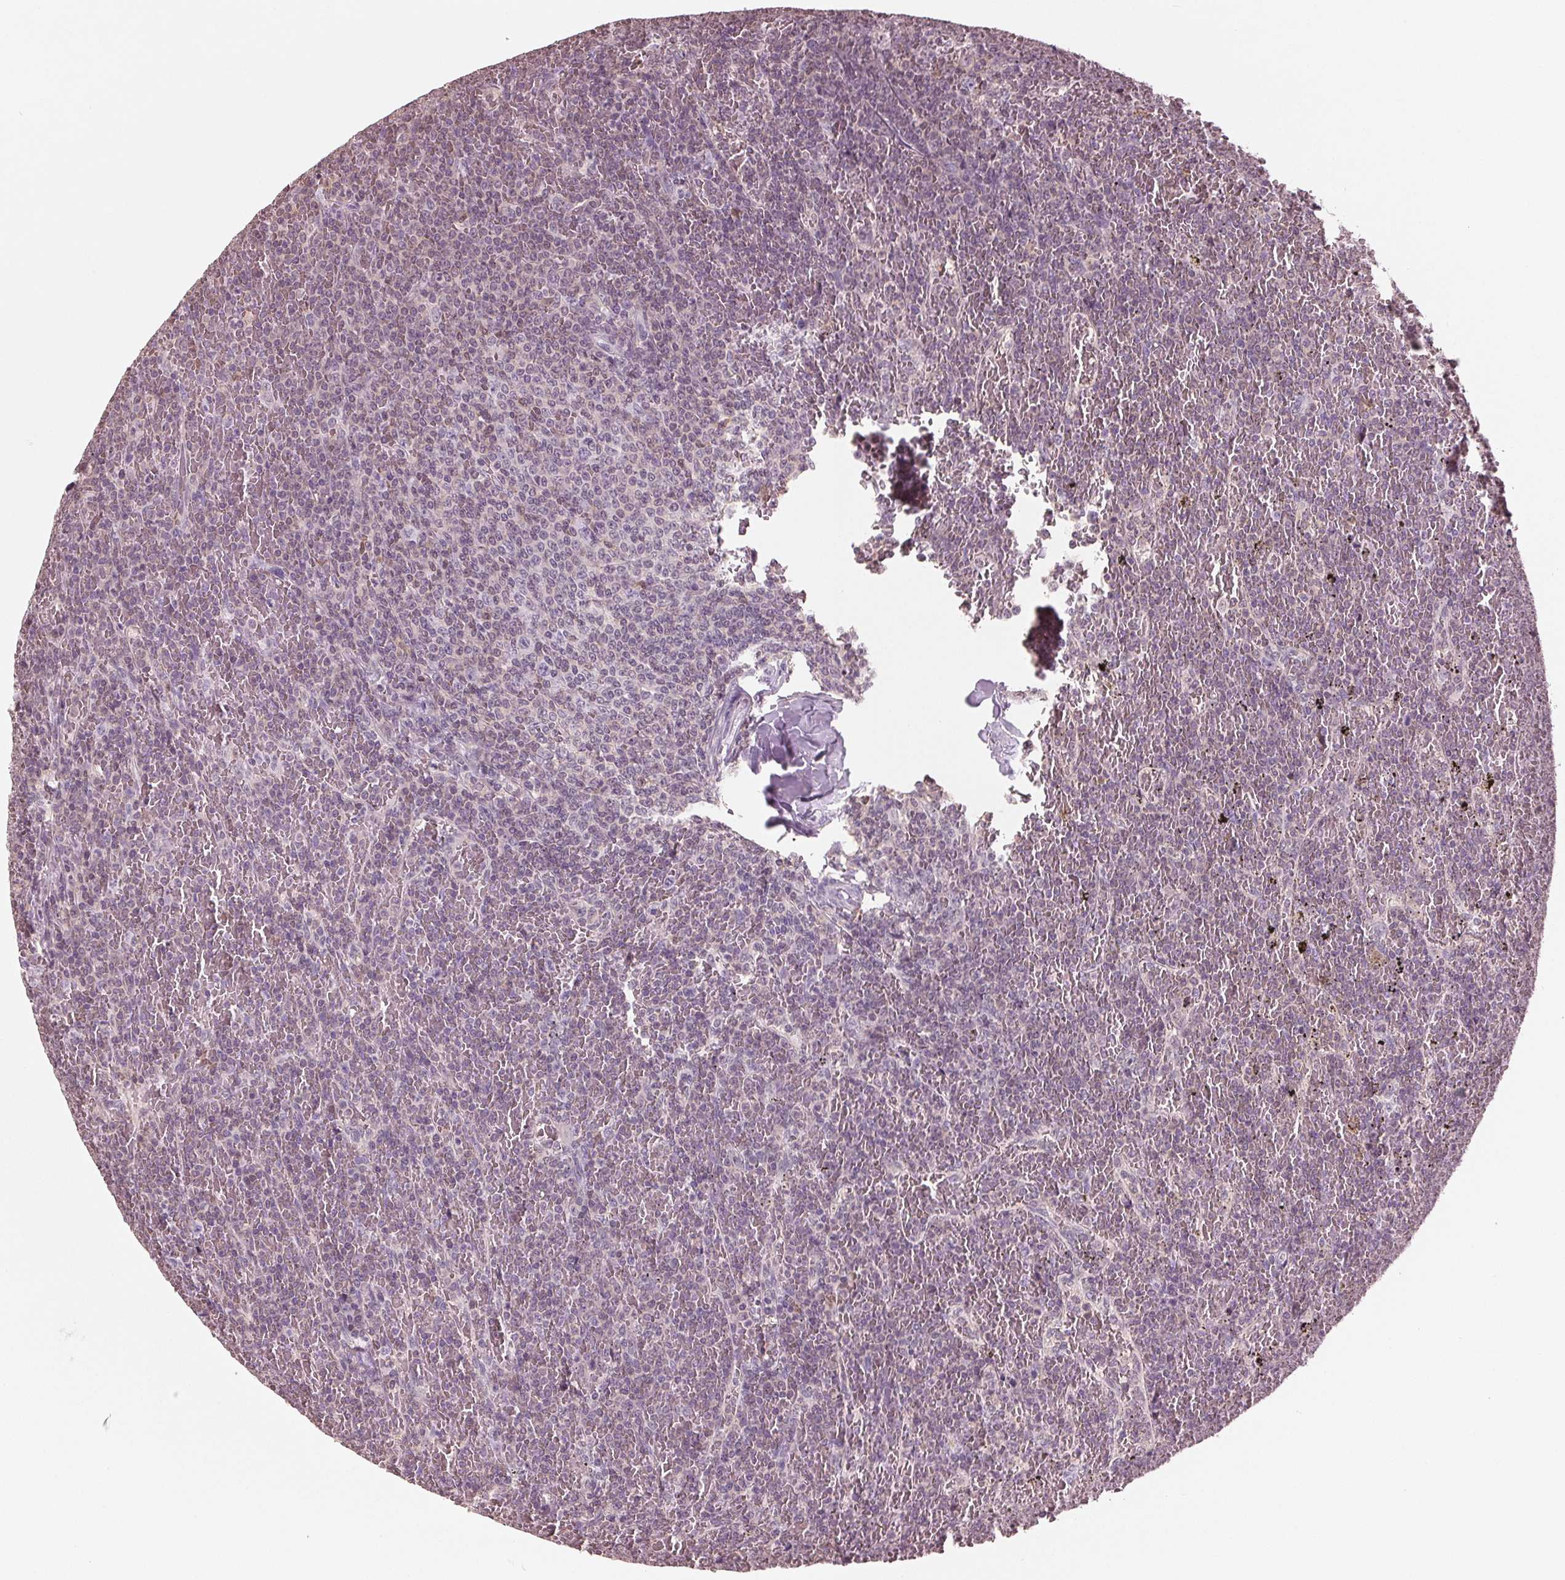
{"staining": {"intensity": "negative", "quantity": "none", "location": "none"}, "tissue": "lymphoma", "cell_type": "Tumor cells", "image_type": "cancer", "snomed": [{"axis": "morphology", "description": "Malignant lymphoma, non-Hodgkin's type, Low grade"}, {"axis": "topography", "description": "Spleen"}], "caption": "The histopathology image reveals no significant staining in tumor cells of malignant lymphoma, non-Hodgkin's type (low-grade). (IHC, brightfield microscopy, high magnification).", "gene": "BTLA", "patient": {"sex": "female", "age": 77}}